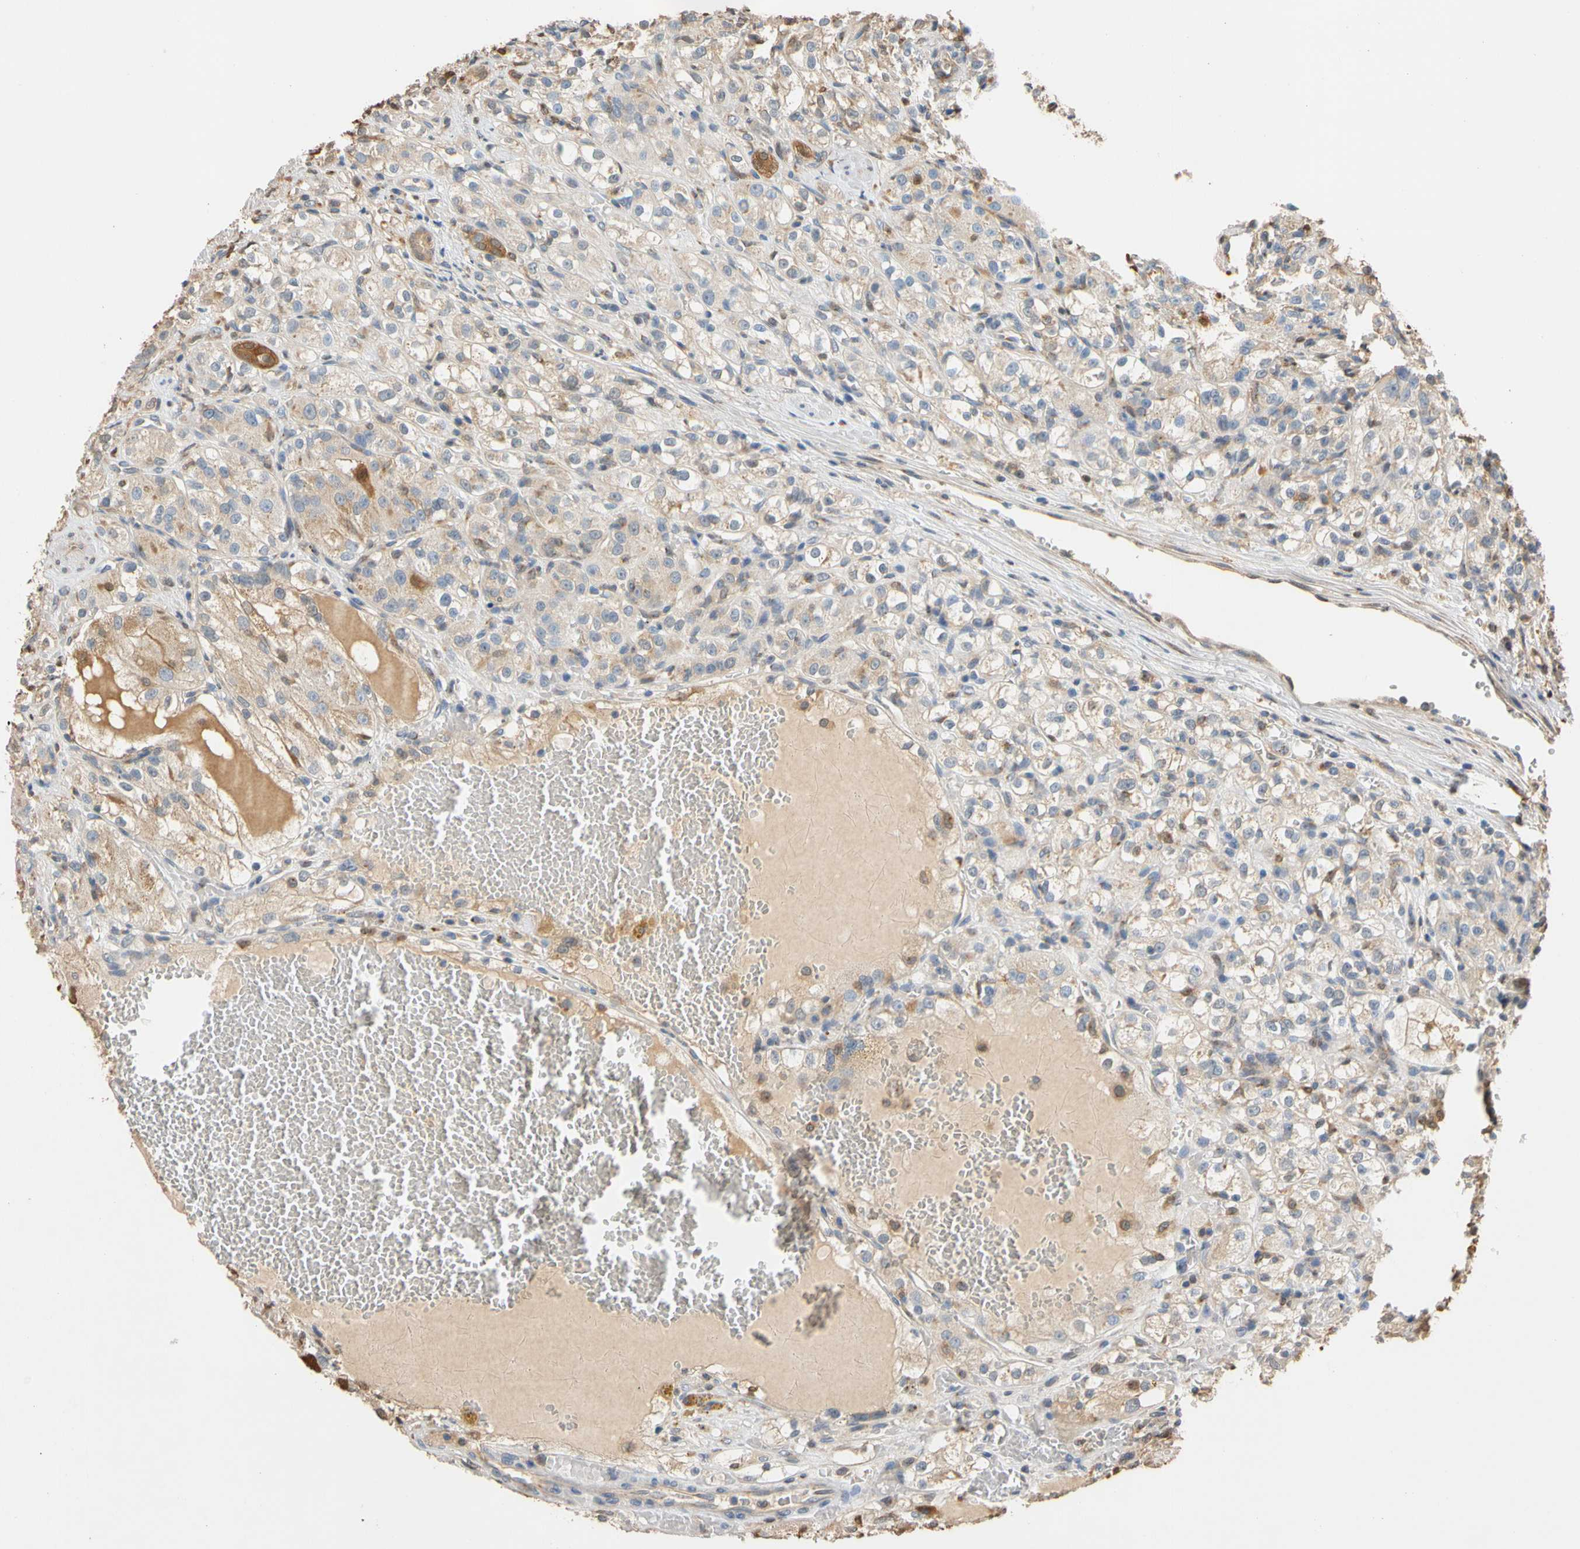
{"staining": {"intensity": "moderate", "quantity": "<25%", "location": "cytoplasmic/membranous"}, "tissue": "renal cancer", "cell_type": "Tumor cells", "image_type": "cancer", "snomed": [{"axis": "morphology", "description": "Normal tissue, NOS"}, {"axis": "morphology", "description": "Adenocarcinoma, NOS"}, {"axis": "topography", "description": "Kidney"}], "caption": "Tumor cells show low levels of moderate cytoplasmic/membranous expression in approximately <25% of cells in adenocarcinoma (renal). (Brightfield microscopy of DAB IHC at high magnification).", "gene": "GPSM2", "patient": {"sex": "male", "age": 61}}